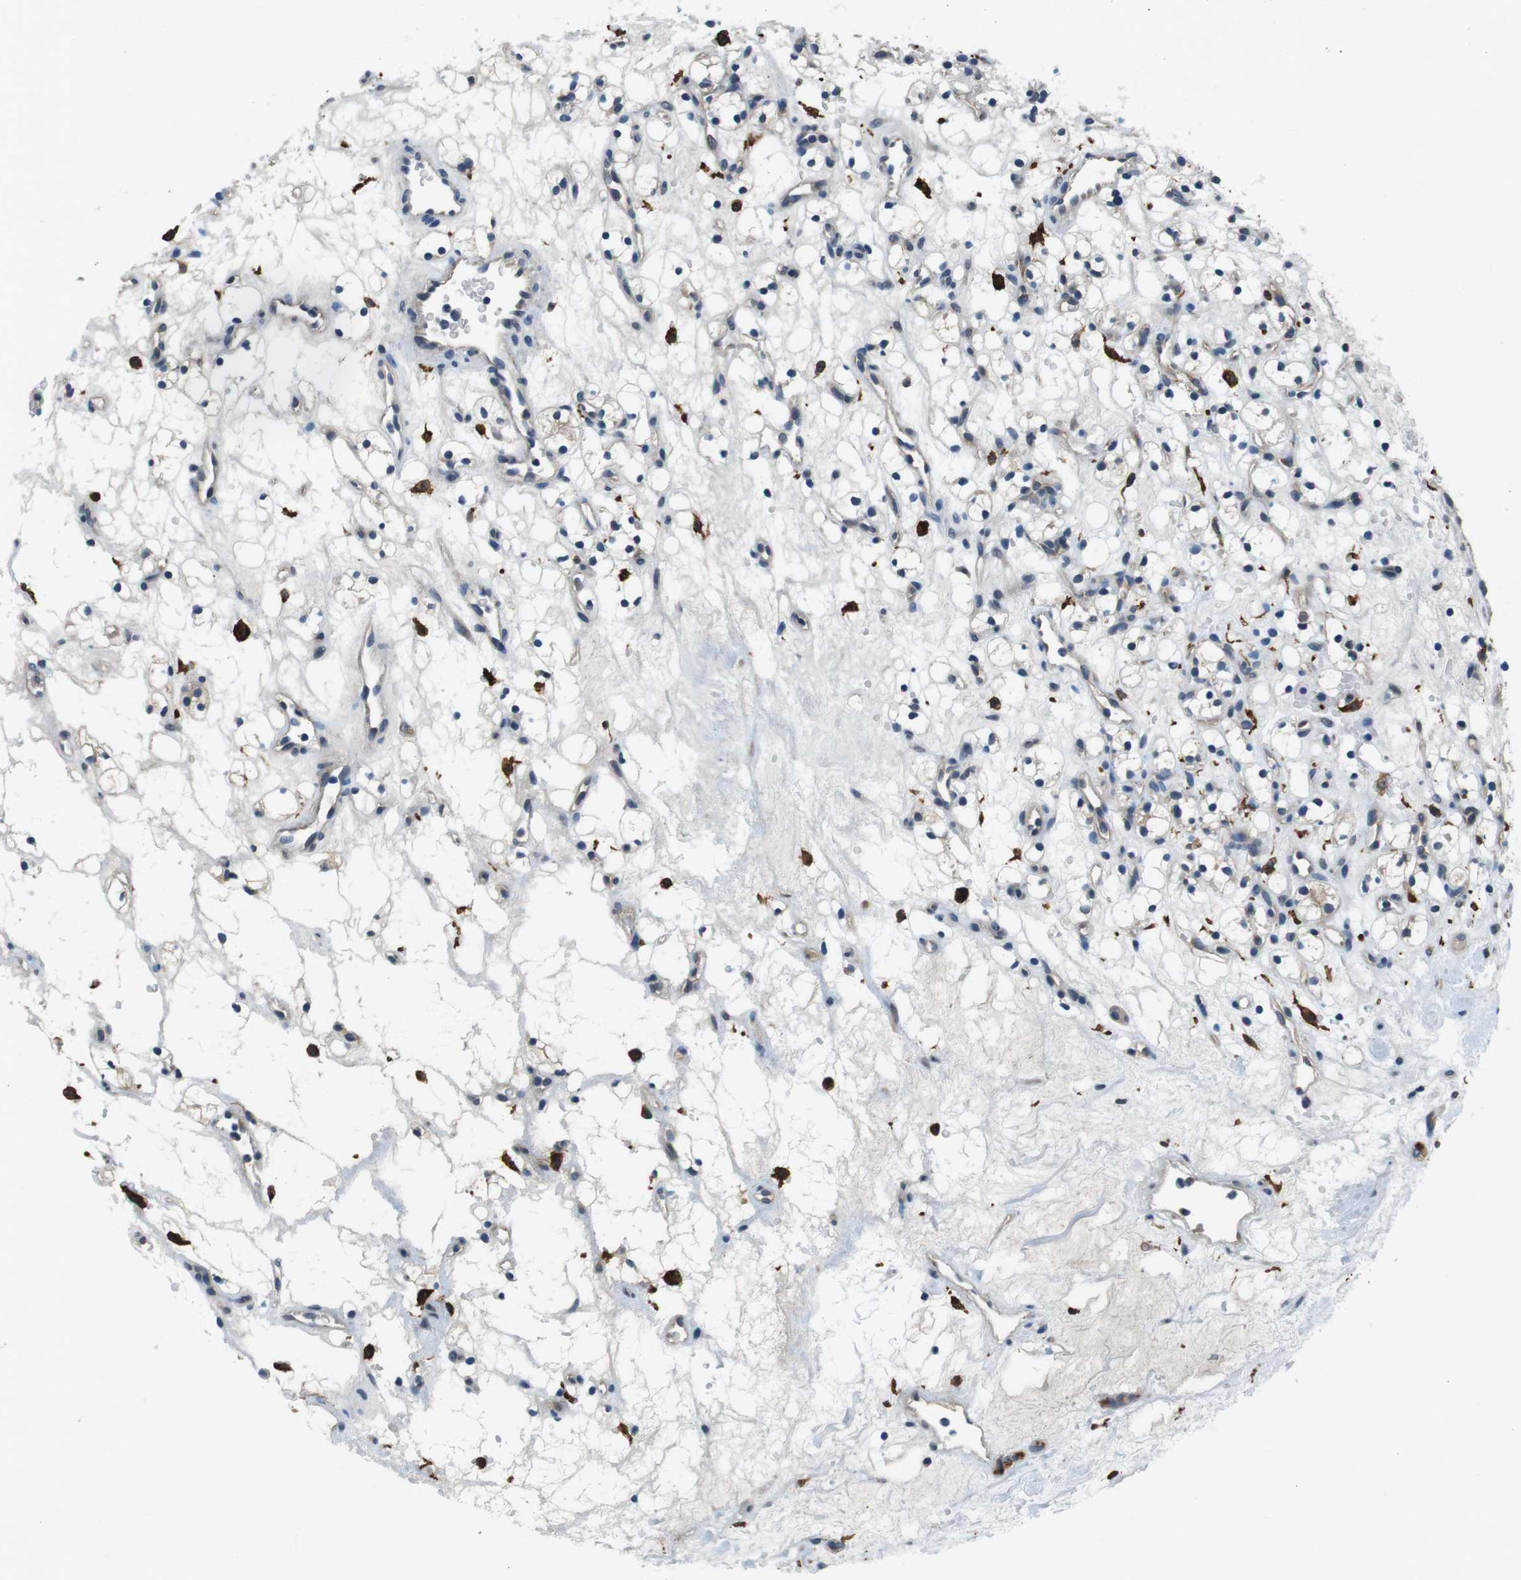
{"staining": {"intensity": "negative", "quantity": "none", "location": "none"}, "tissue": "renal cancer", "cell_type": "Tumor cells", "image_type": "cancer", "snomed": [{"axis": "morphology", "description": "Adenocarcinoma, NOS"}, {"axis": "topography", "description": "Kidney"}], "caption": "Protein analysis of renal cancer (adenocarcinoma) exhibits no significant staining in tumor cells. Brightfield microscopy of immunohistochemistry (IHC) stained with DAB (3,3'-diaminobenzidine) (brown) and hematoxylin (blue), captured at high magnification.", "gene": "CD163L1", "patient": {"sex": "female", "age": 60}}